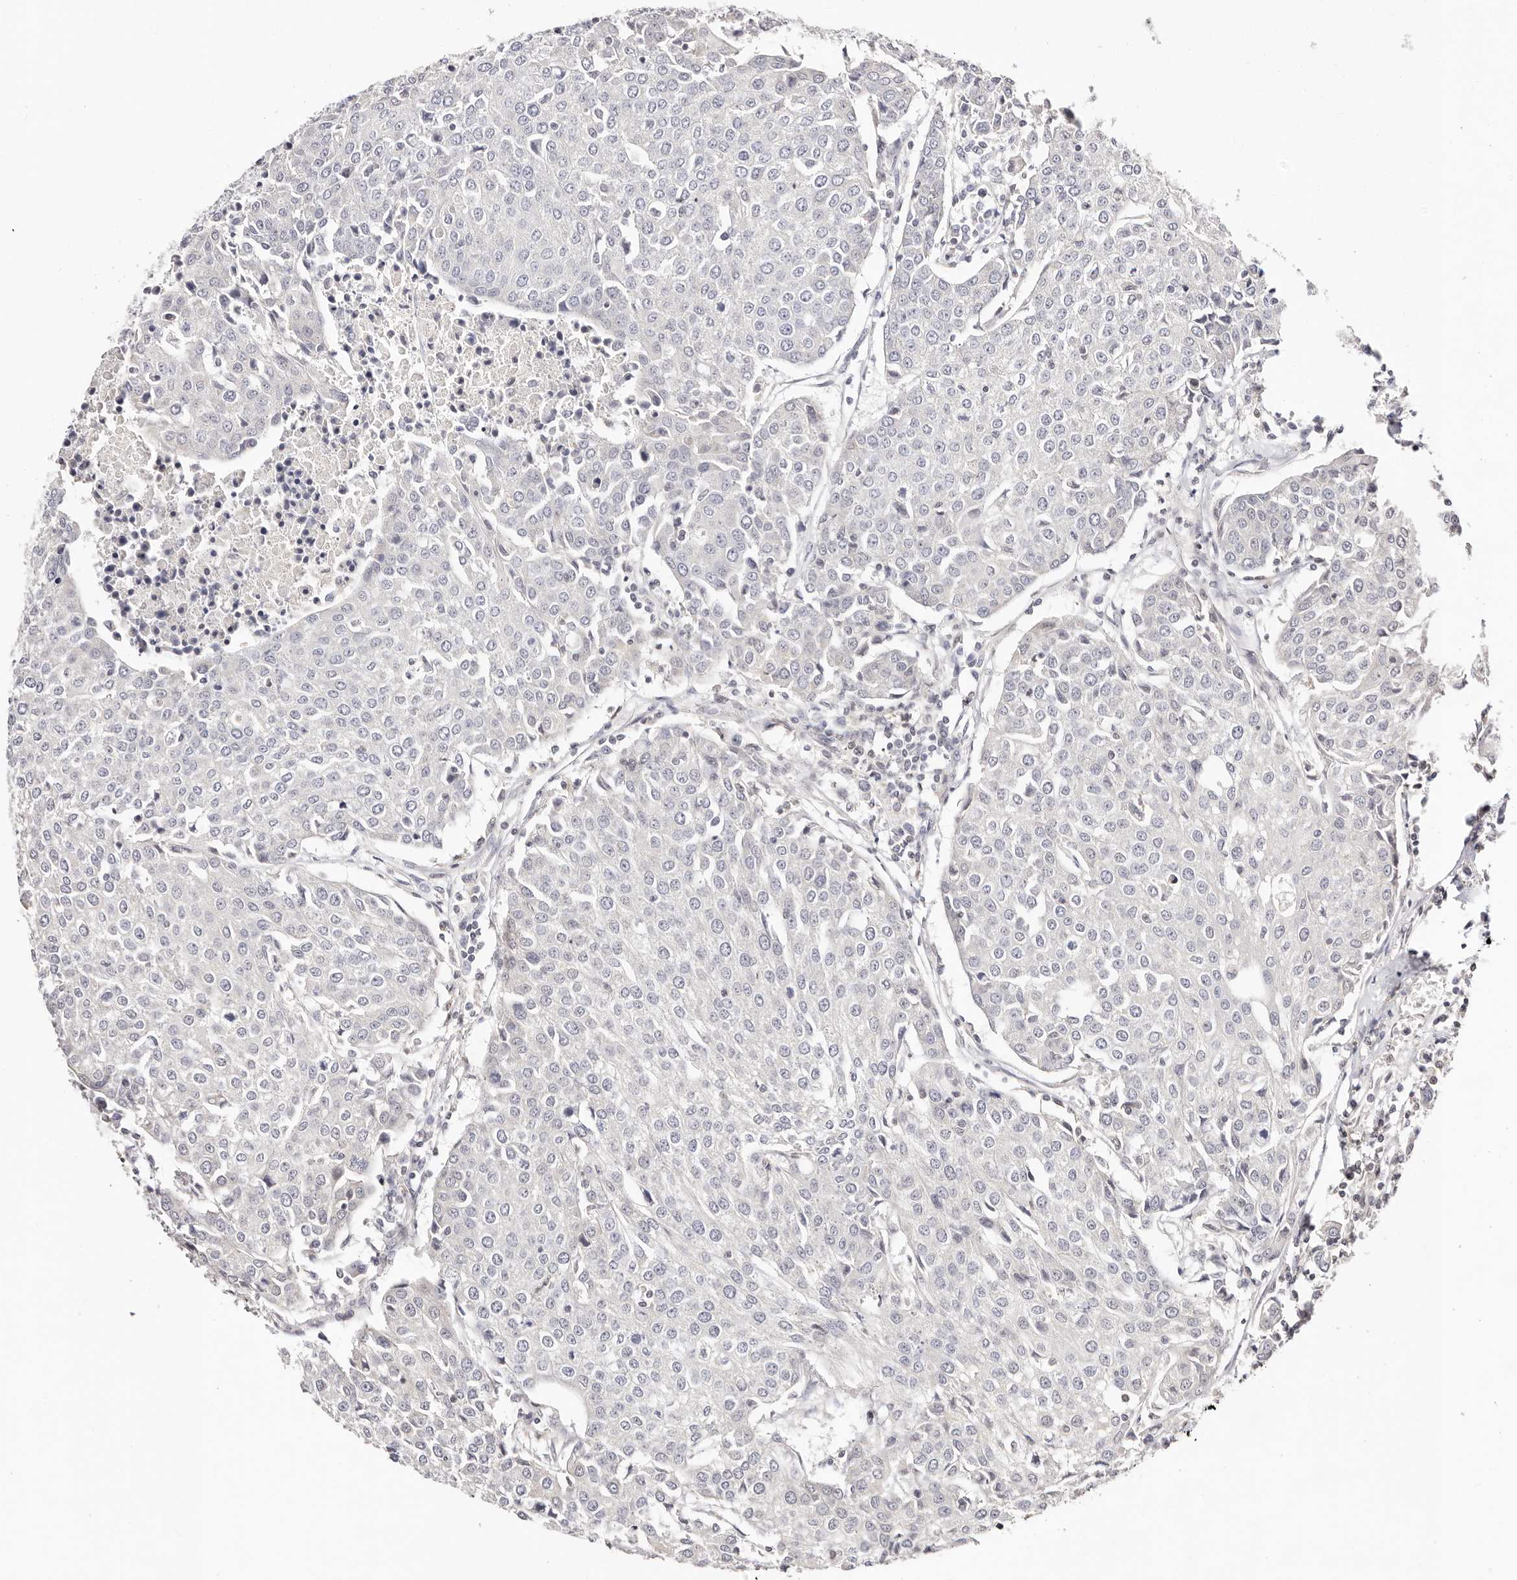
{"staining": {"intensity": "negative", "quantity": "none", "location": "none"}, "tissue": "urothelial cancer", "cell_type": "Tumor cells", "image_type": "cancer", "snomed": [{"axis": "morphology", "description": "Urothelial carcinoma, High grade"}, {"axis": "topography", "description": "Urinary bladder"}], "caption": "This is a histopathology image of immunohistochemistry staining of high-grade urothelial carcinoma, which shows no expression in tumor cells.", "gene": "STAT5A", "patient": {"sex": "female", "age": 85}}